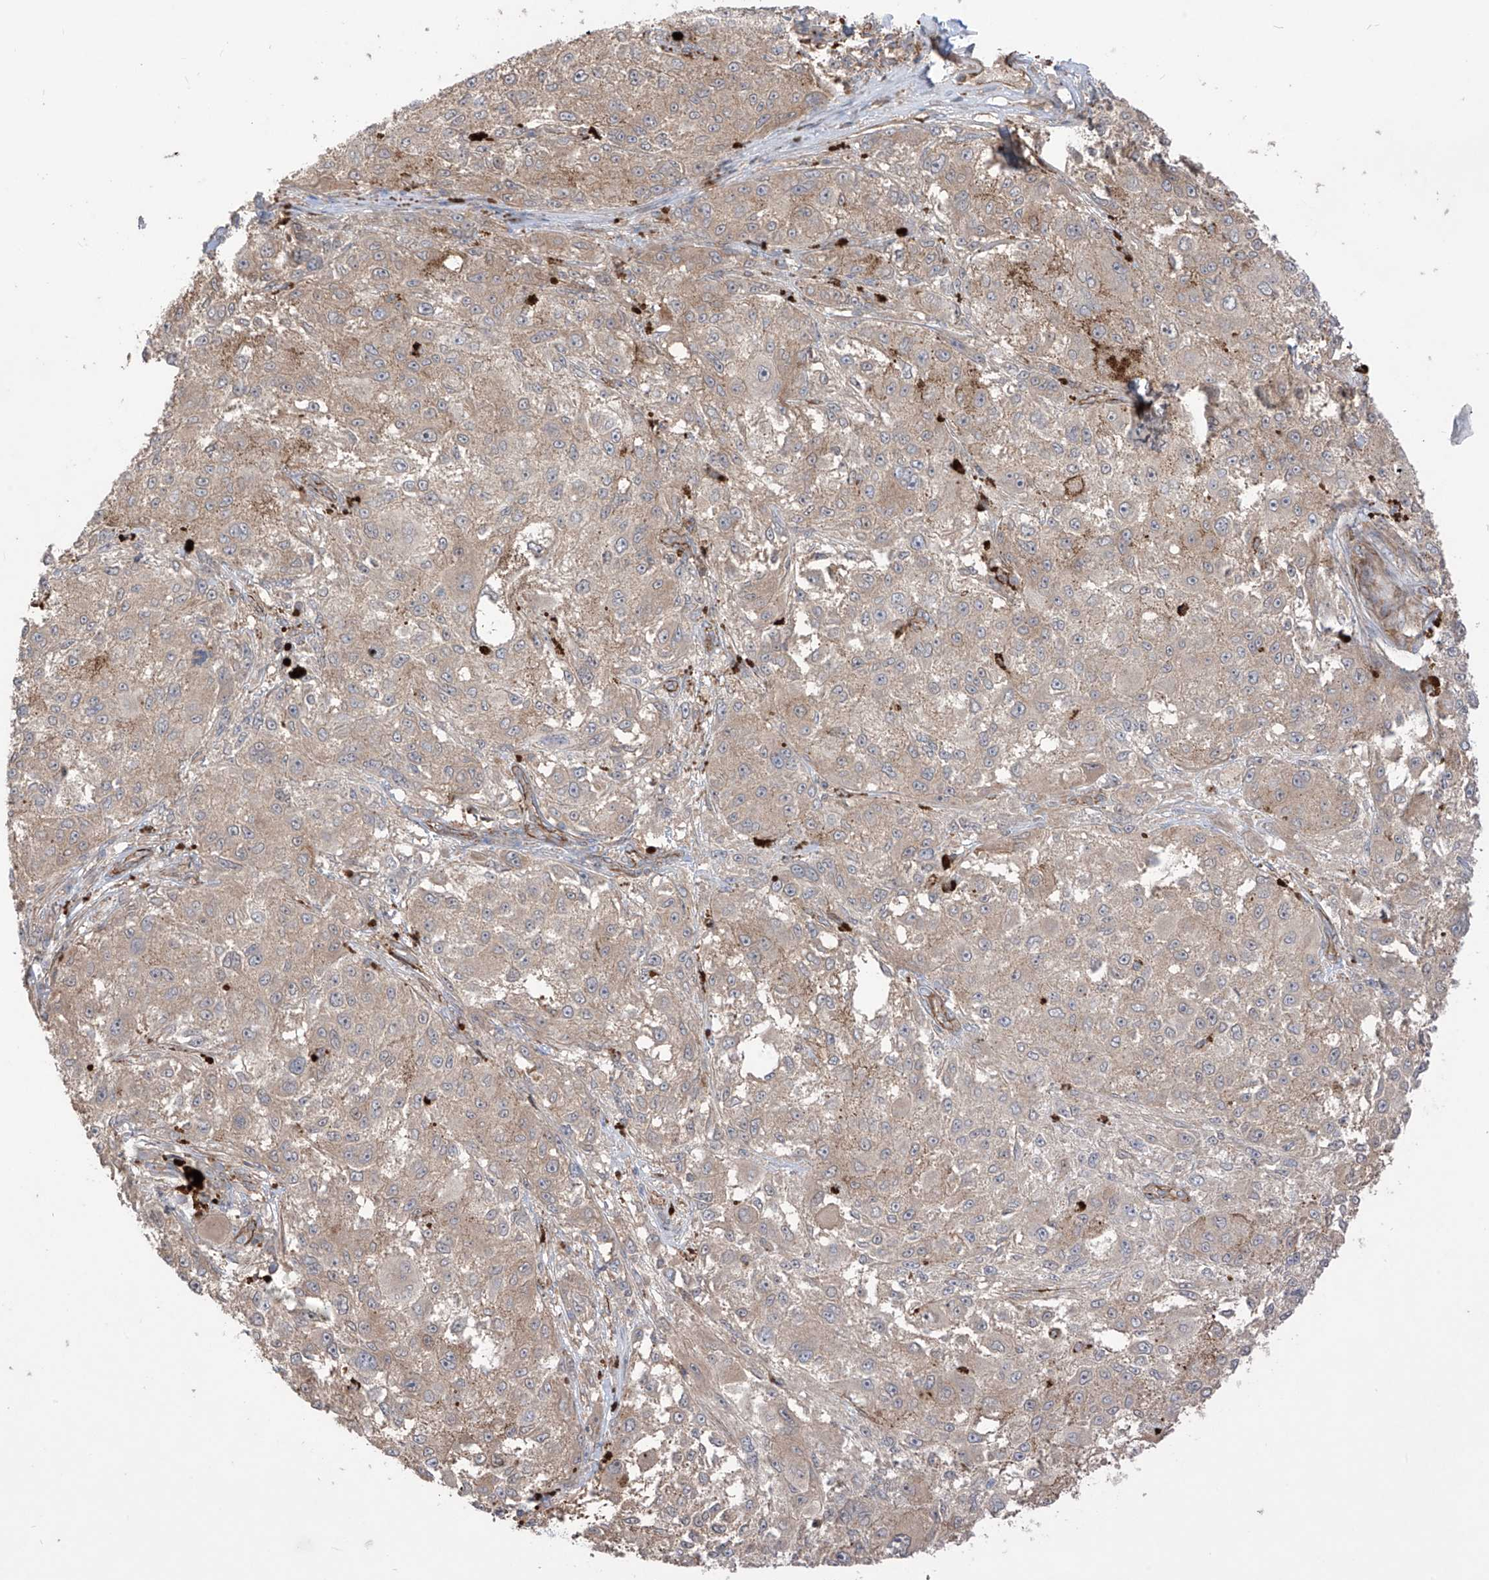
{"staining": {"intensity": "weak", "quantity": ">75%", "location": "cytoplasmic/membranous"}, "tissue": "melanoma", "cell_type": "Tumor cells", "image_type": "cancer", "snomed": [{"axis": "morphology", "description": "Necrosis, NOS"}, {"axis": "morphology", "description": "Malignant melanoma, NOS"}, {"axis": "topography", "description": "Skin"}], "caption": "Malignant melanoma stained with immunohistochemistry displays weak cytoplasmic/membranous expression in about >75% of tumor cells. (Stains: DAB in brown, nuclei in blue, Microscopy: brightfield microscopy at high magnification).", "gene": "TRMU", "patient": {"sex": "female", "age": 87}}